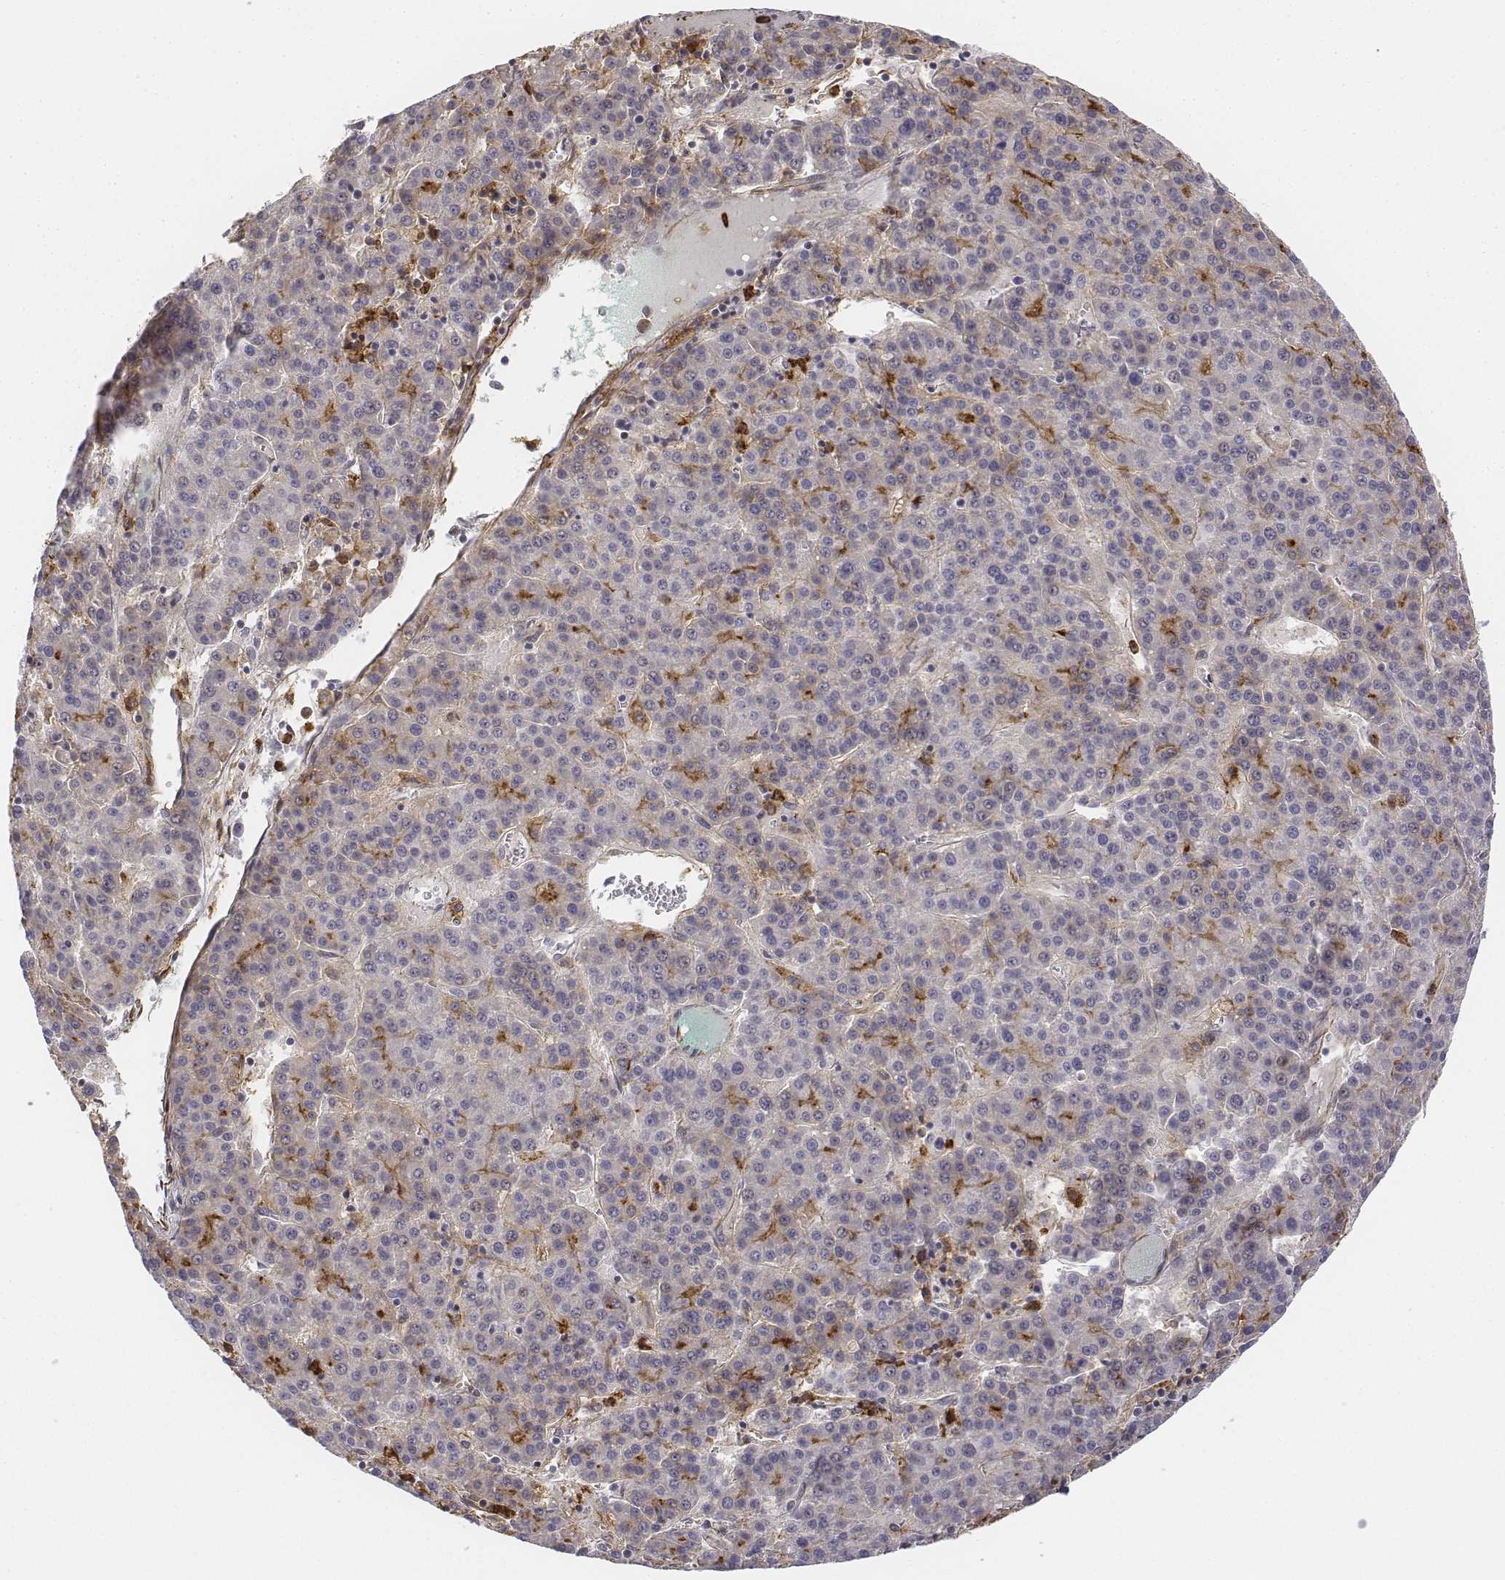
{"staining": {"intensity": "negative", "quantity": "none", "location": "none"}, "tissue": "liver cancer", "cell_type": "Tumor cells", "image_type": "cancer", "snomed": [{"axis": "morphology", "description": "Carcinoma, Hepatocellular, NOS"}, {"axis": "topography", "description": "Liver"}], "caption": "Micrograph shows no significant protein positivity in tumor cells of hepatocellular carcinoma (liver). The staining is performed using DAB (3,3'-diaminobenzidine) brown chromogen with nuclei counter-stained in using hematoxylin.", "gene": "CD14", "patient": {"sex": "female", "age": 58}}